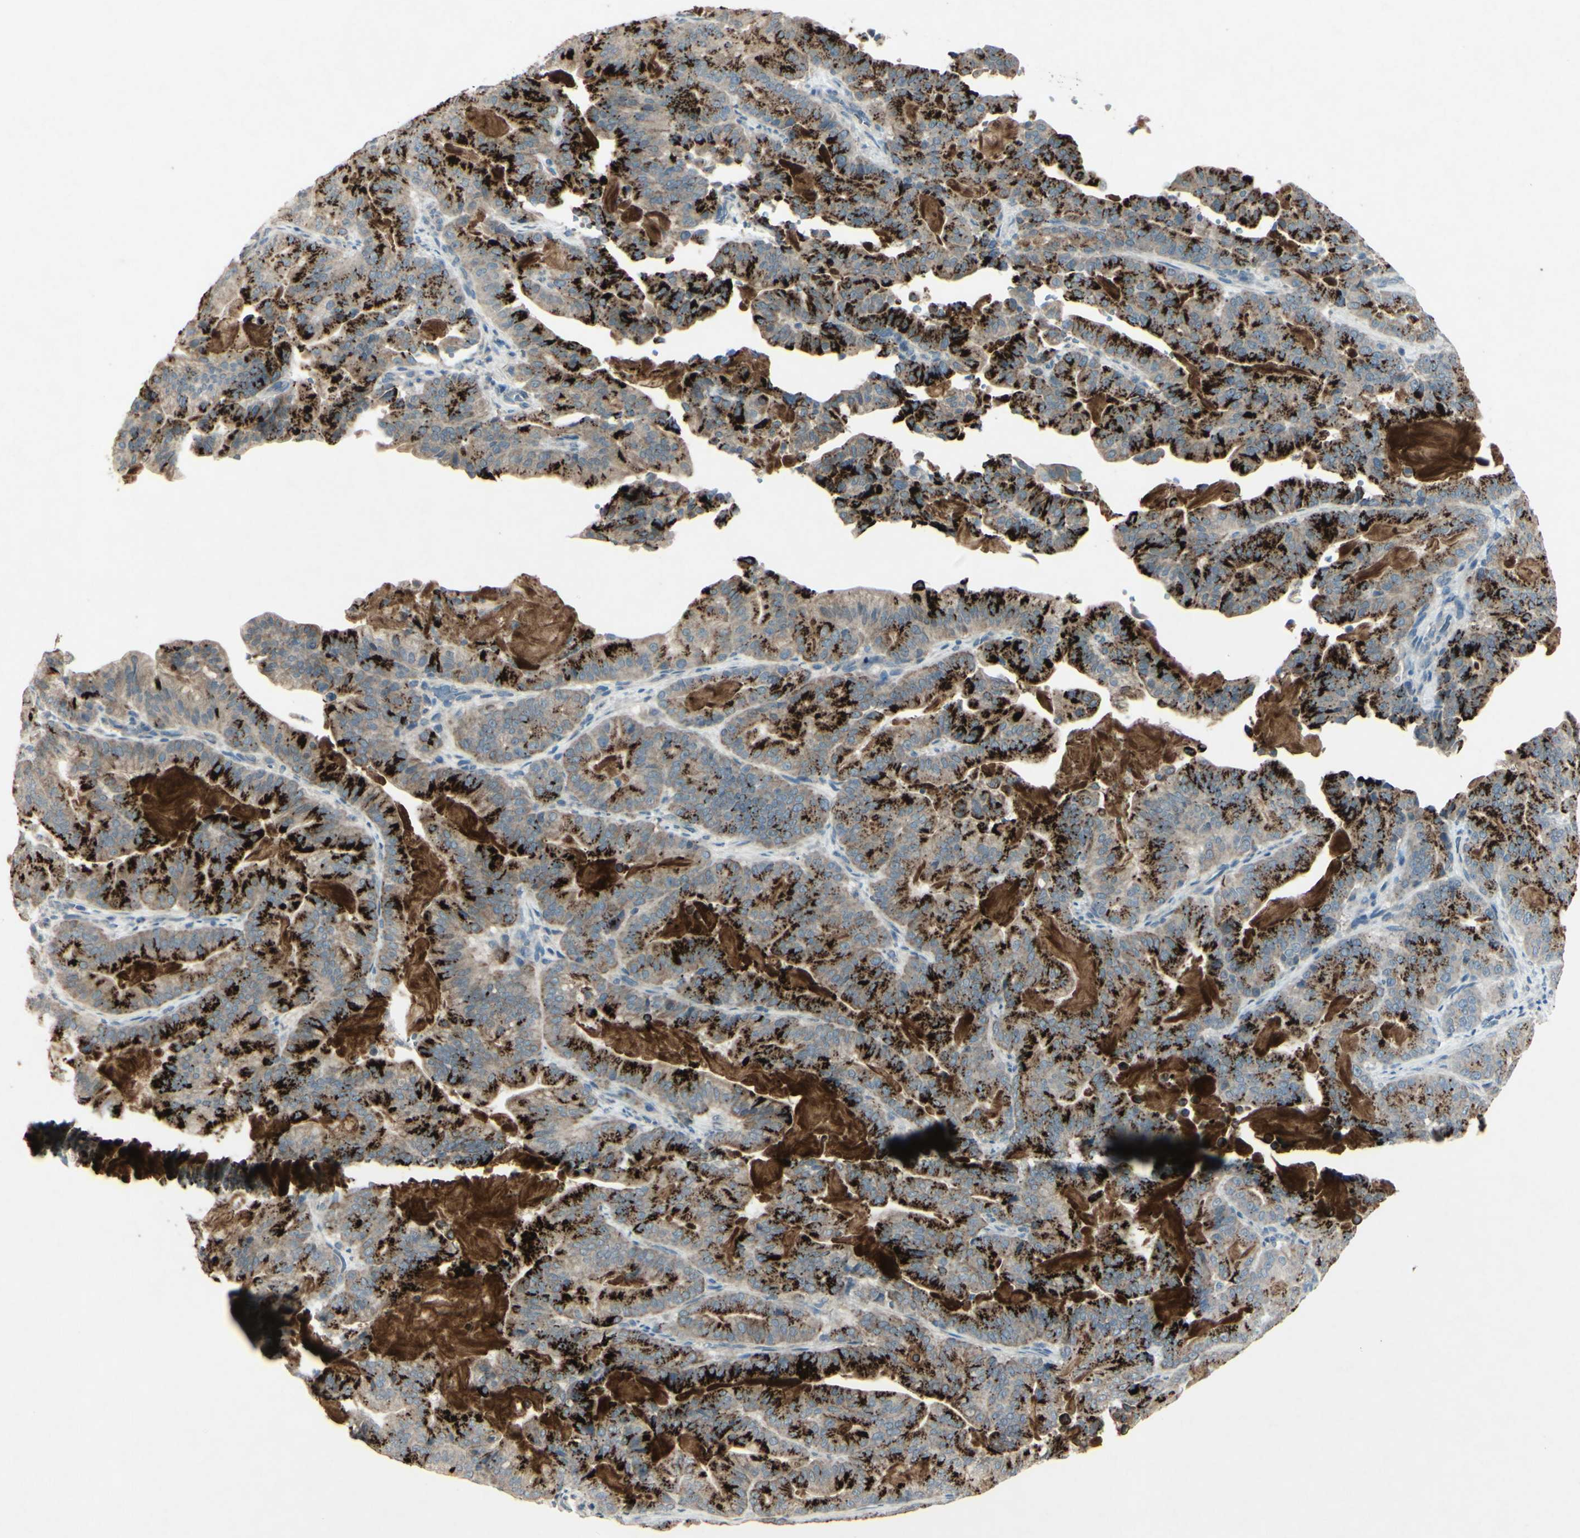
{"staining": {"intensity": "strong", "quantity": "25%-75%", "location": "cytoplasmic/membranous"}, "tissue": "pancreatic cancer", "cell_type": "Tumor cells", "image_type": "cancer", "snomed": [{"axis": "morphology", "description": "Adenocarcinoma, NOS"}, {"axis": "topography", "description": "Pancreas"}], "caption": "IHC micrograph of human pancreatic adenocarcinoma stained for a protein (brown), which reveals high levels of strong cytoplasmic/membranous staining in about 25%-75% of tumor cells.", "gene": "TIMM21", "patient": {"sex": "male", "age": 63}}